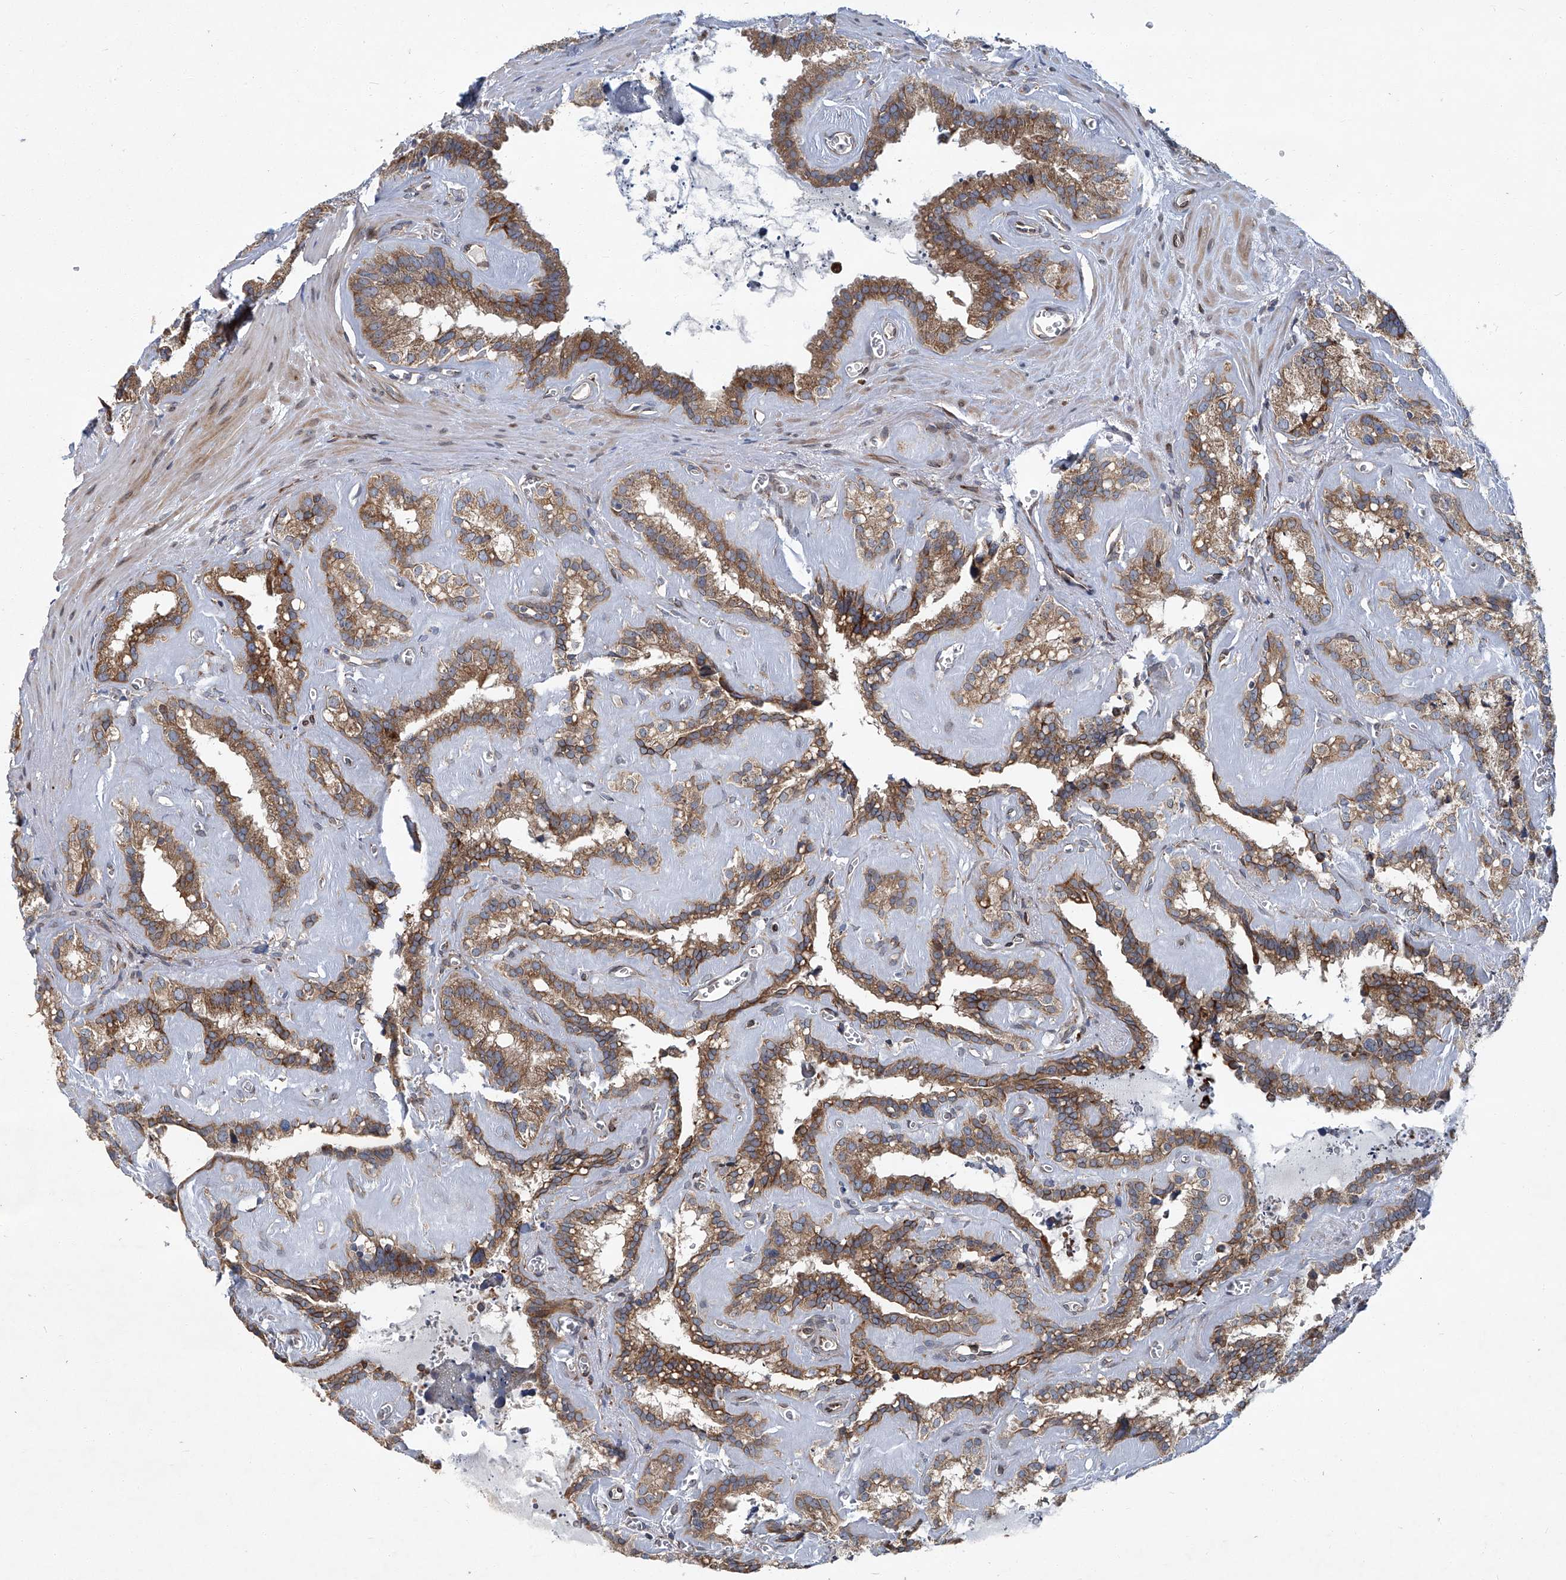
{"staining": {"intensity": "strong", "quantity": ">75%", "location": "cytoplasmic/membranous"}, "tissue": "seminal vesicle", "cell_type": "Glandular cells", "image_type": "normal", "snomed": [{"axis": "morphology", "description": "Normal tissue, NOS"}, {"axis": "topography", "description": "Prostate"}, {"axis": "topography", "description": "Seminal veicle"}], "caption": "DAB immunohistochemical staining of normal human seminal vesicle displays strong cytoplasmic/membranous protein expression in about >75% of glandular cells.", "gene": "GPR132", "patient": {"sex": "male", "age": 59}}